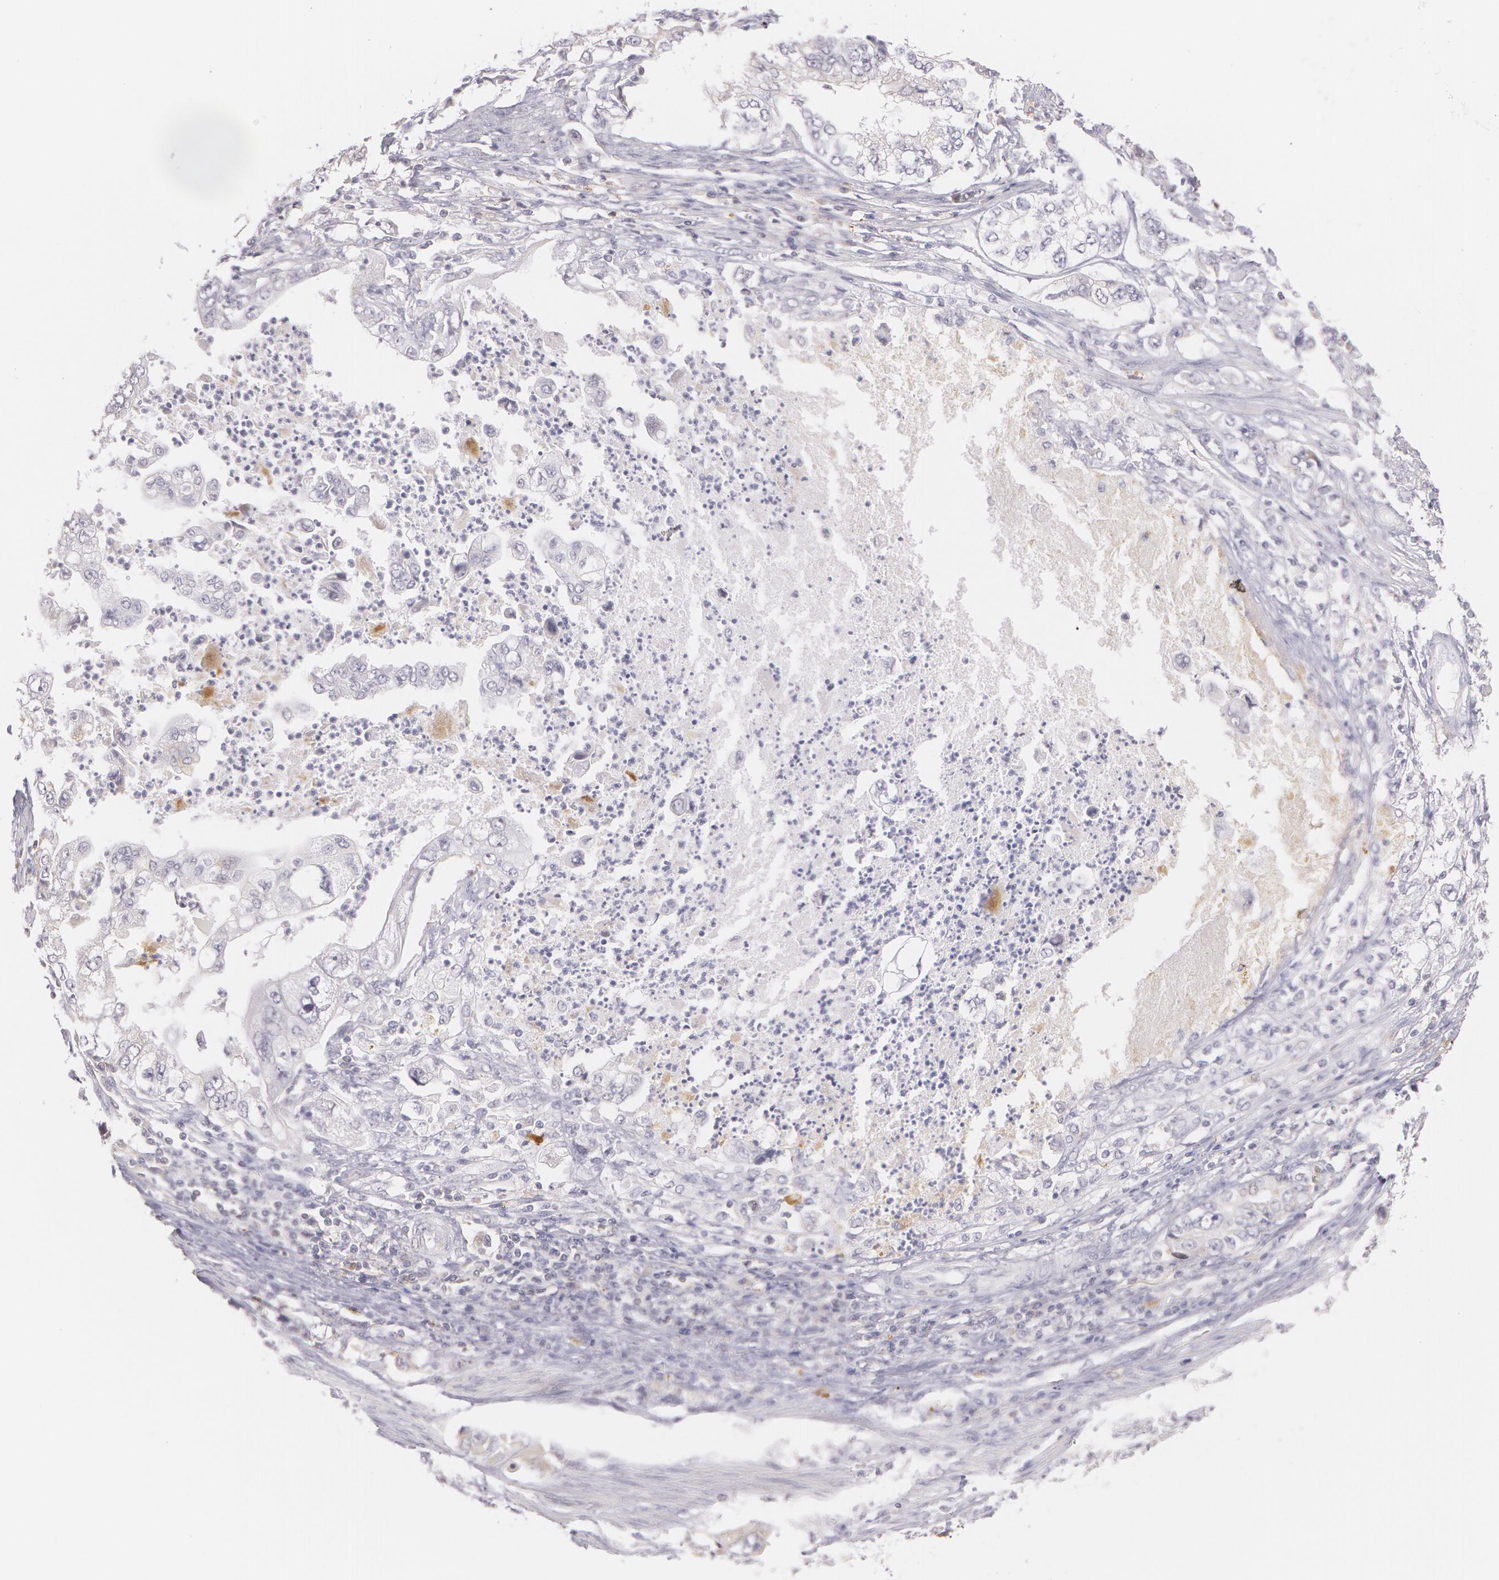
{"staining": {"intensity": "negative", "quantity": "none", "location": "none"}, "tissue": "stomach cancer", "cell_type": "Tumor cells", "image_type": "cancer", "snomed": [{"axis": "morphology", "description": "Adenocarcinoma, NOS"}, {"axis": "topography", "description": "Pancreas"}, {"axis": "topography", "description": "Stomach, upper"}], "caption": "An image of human stomach cancer (adenocarcinoma) is negative for staining in tumor cells. (DAB (3,3'-diaminobenzidine) IHC with hematoxylin counter stain).", "gene": "LBP", "patient": {"sex": "male", "age": 77}}